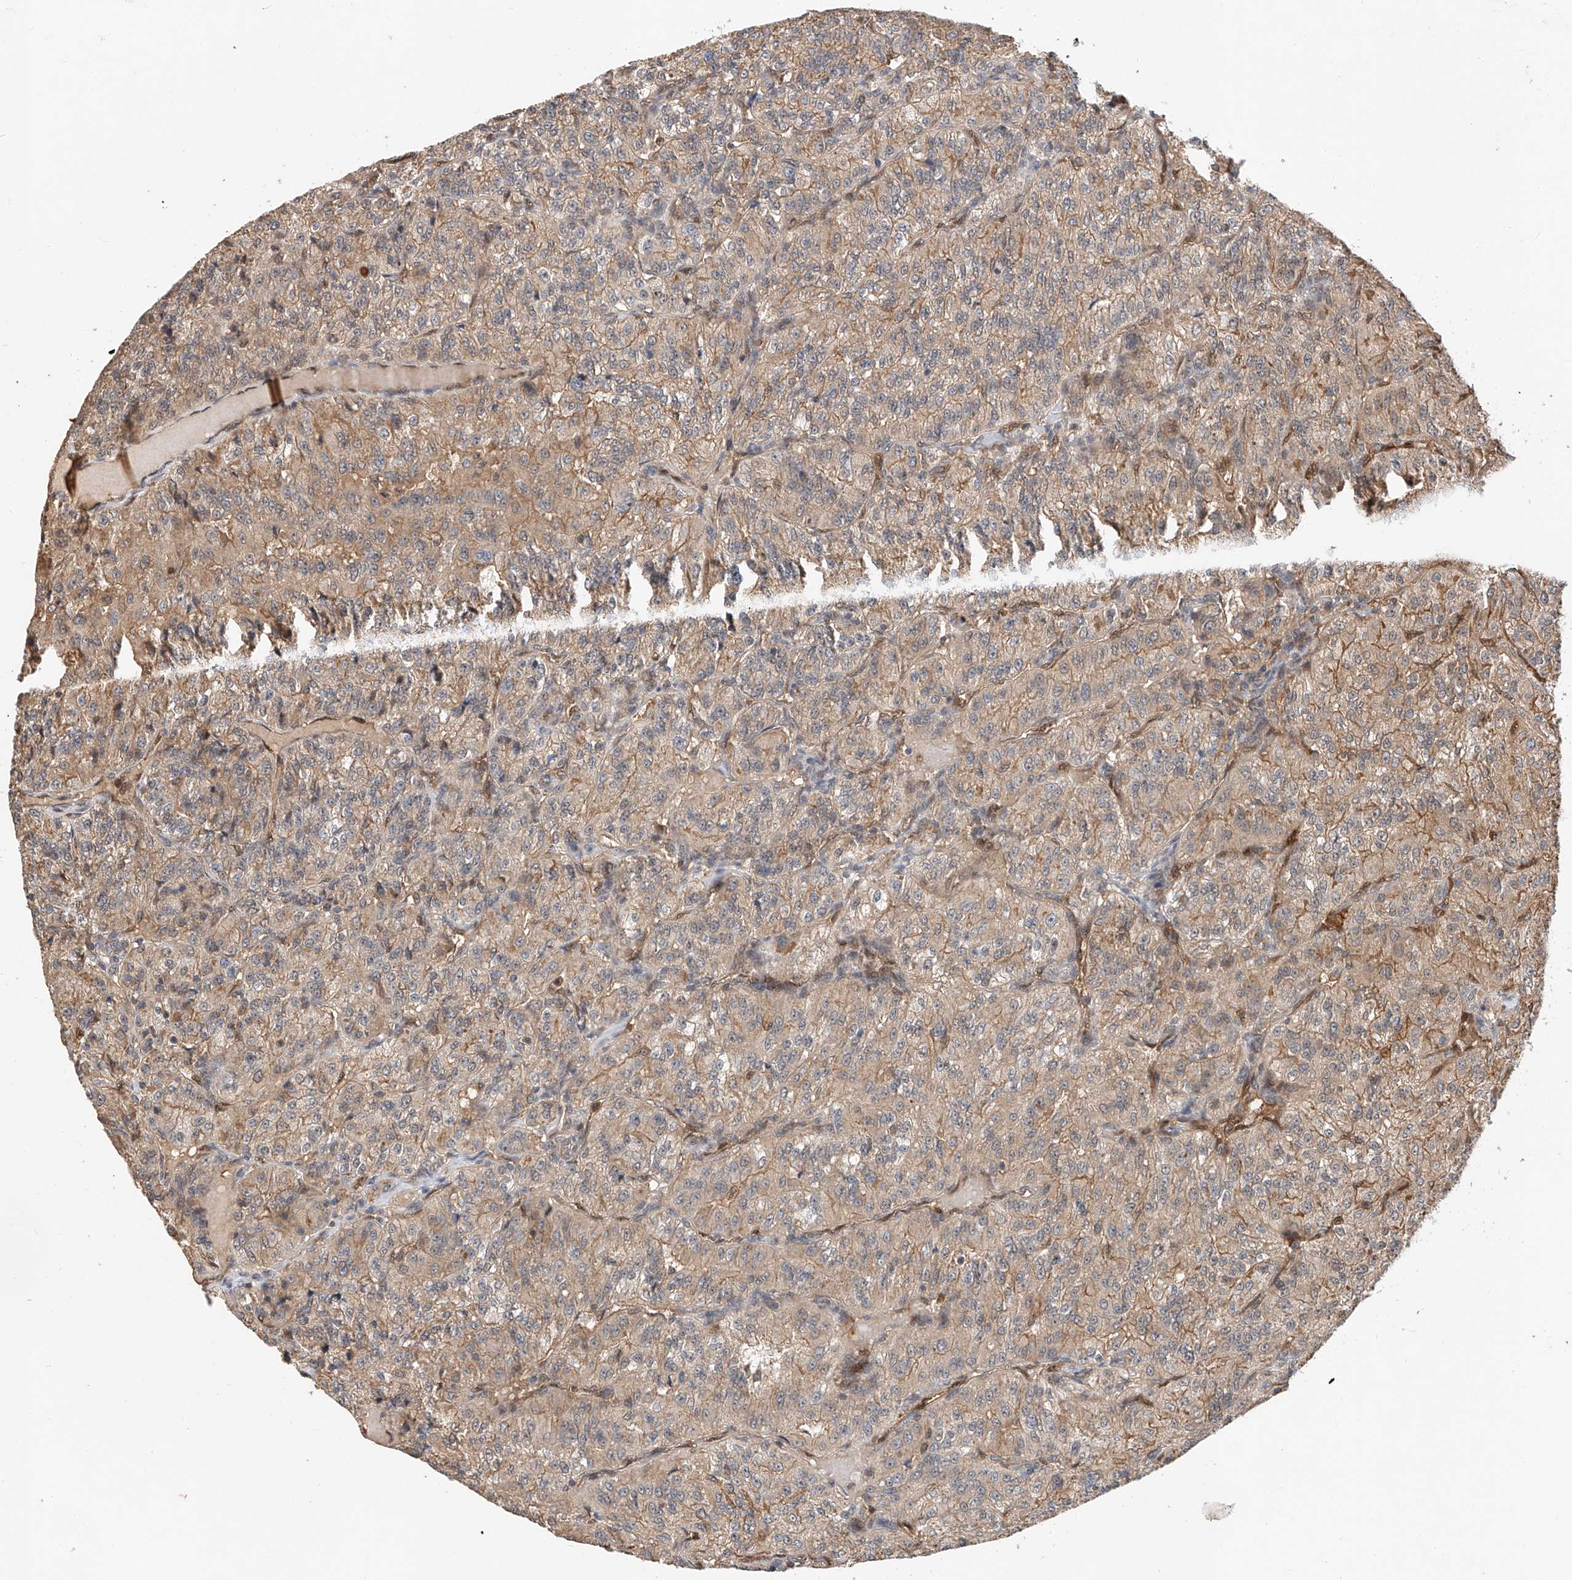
{"staining": {"intensity": "weak", "quantity": ">75%", "location": "cytoplasmic/membranous"}, "tissue": "renal cancer", "cell_type": "Tumor cells", "image_type": "cancer", "snomed": [{"axis": "morphology", "description": "Adenocarcinoma, NOS"}, {"axis": "topography", "description": "Kidney"}], "caption": "Tumor cells demonstrate low levels of weak cytoplasmic/membranous expression in approximately >75% of cells in human renal cancer.", "gene": "RILPL2", "patient": {"sex": "female", "age": 63}}